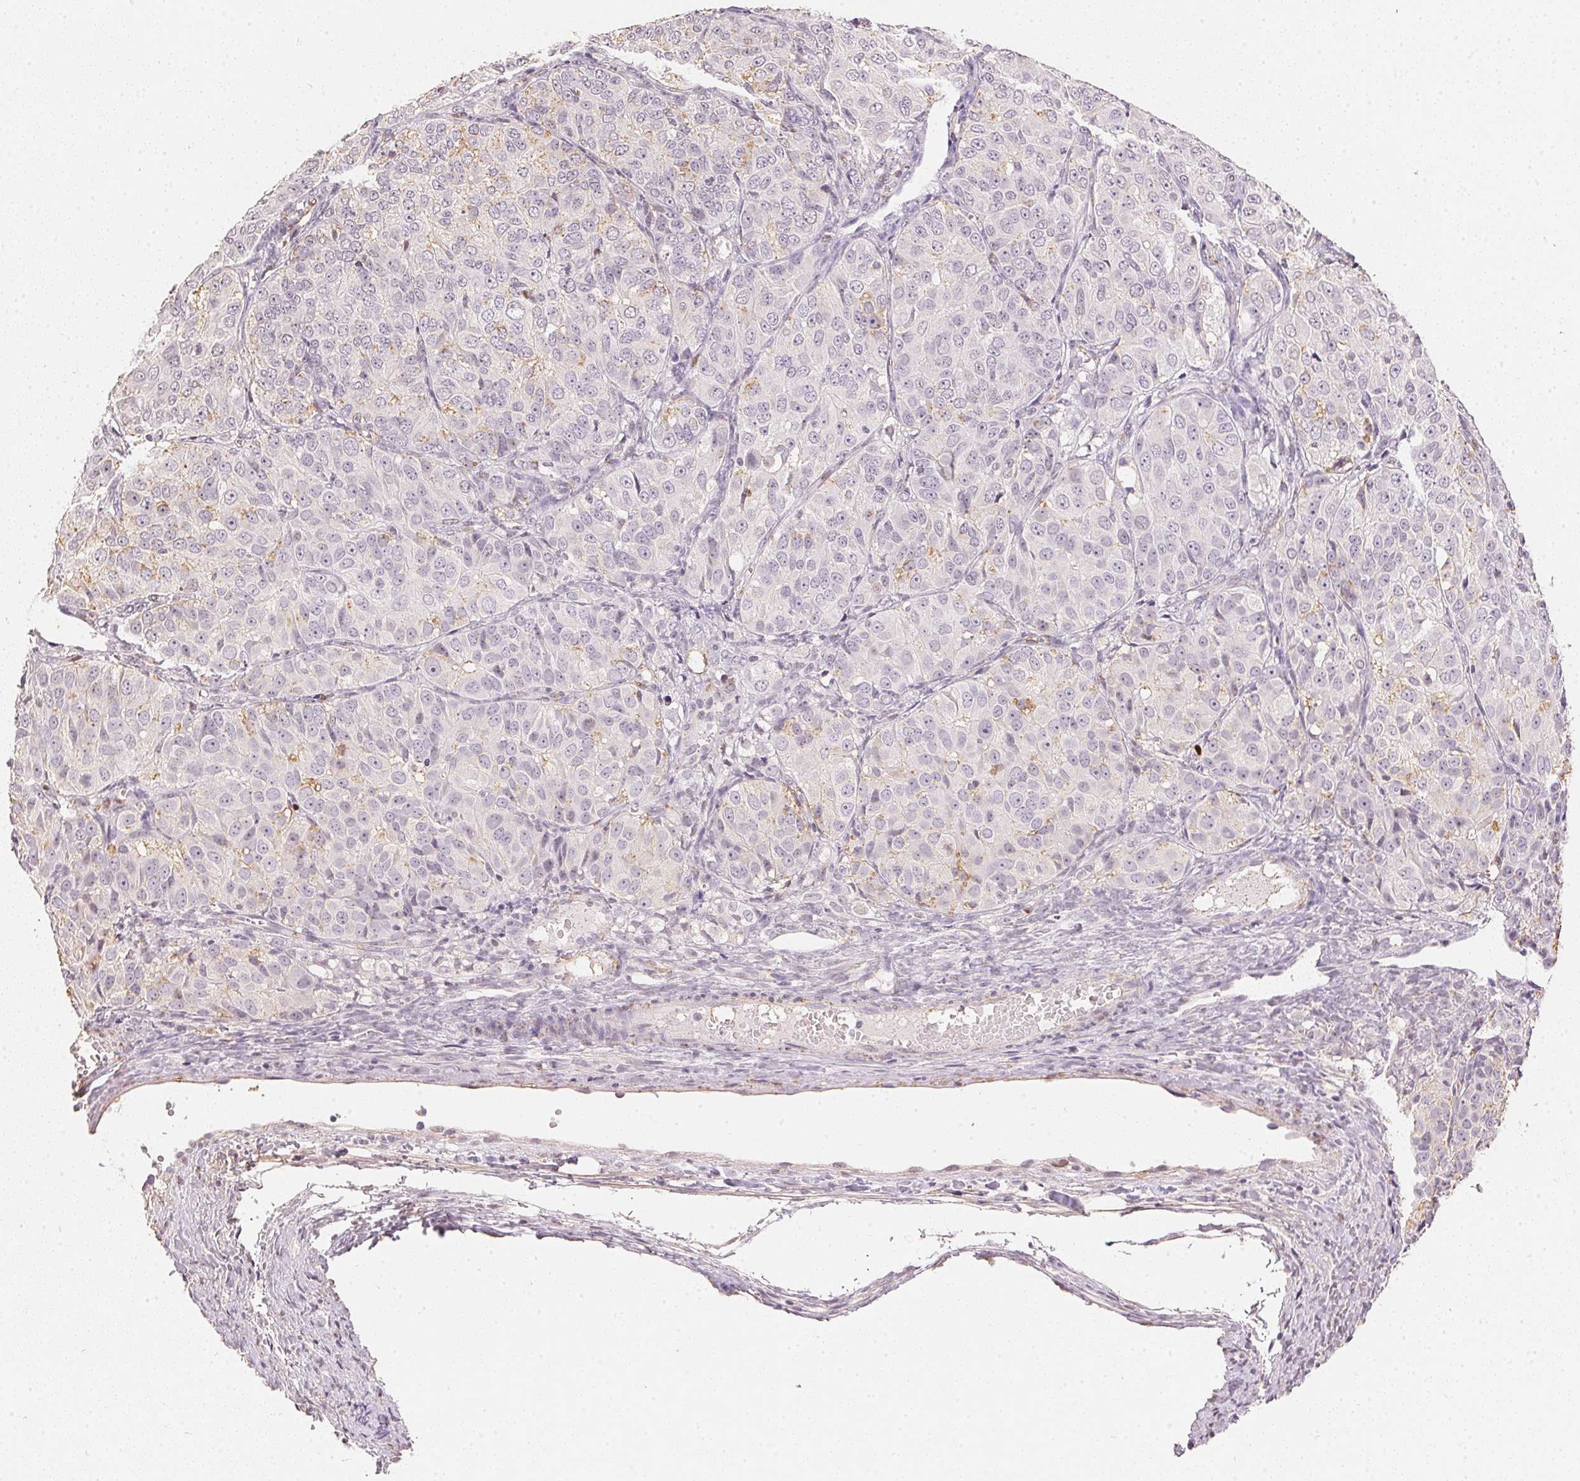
{"staining": {"intensity": "negative", "quantity": "none", "location": "none"}, "tissue": "ovarian cancer", "cell_type": "Tumor cells", "image_type": "cancer", "snomed": [{"axis": "morphology", "description": "Carcinoma, endometroid"}, {"axis": "topography", "description": "Ovary"}], "caption": "Immunohistochemistry photomicrograph of neoplastic tissue: human ovarian cancer stained with DAB exhibits no significant protein staining in tumor cells. Nuclei are stained in blue.", "gene": "SMTN", "patient": {"sex": "female", "age": 51}}